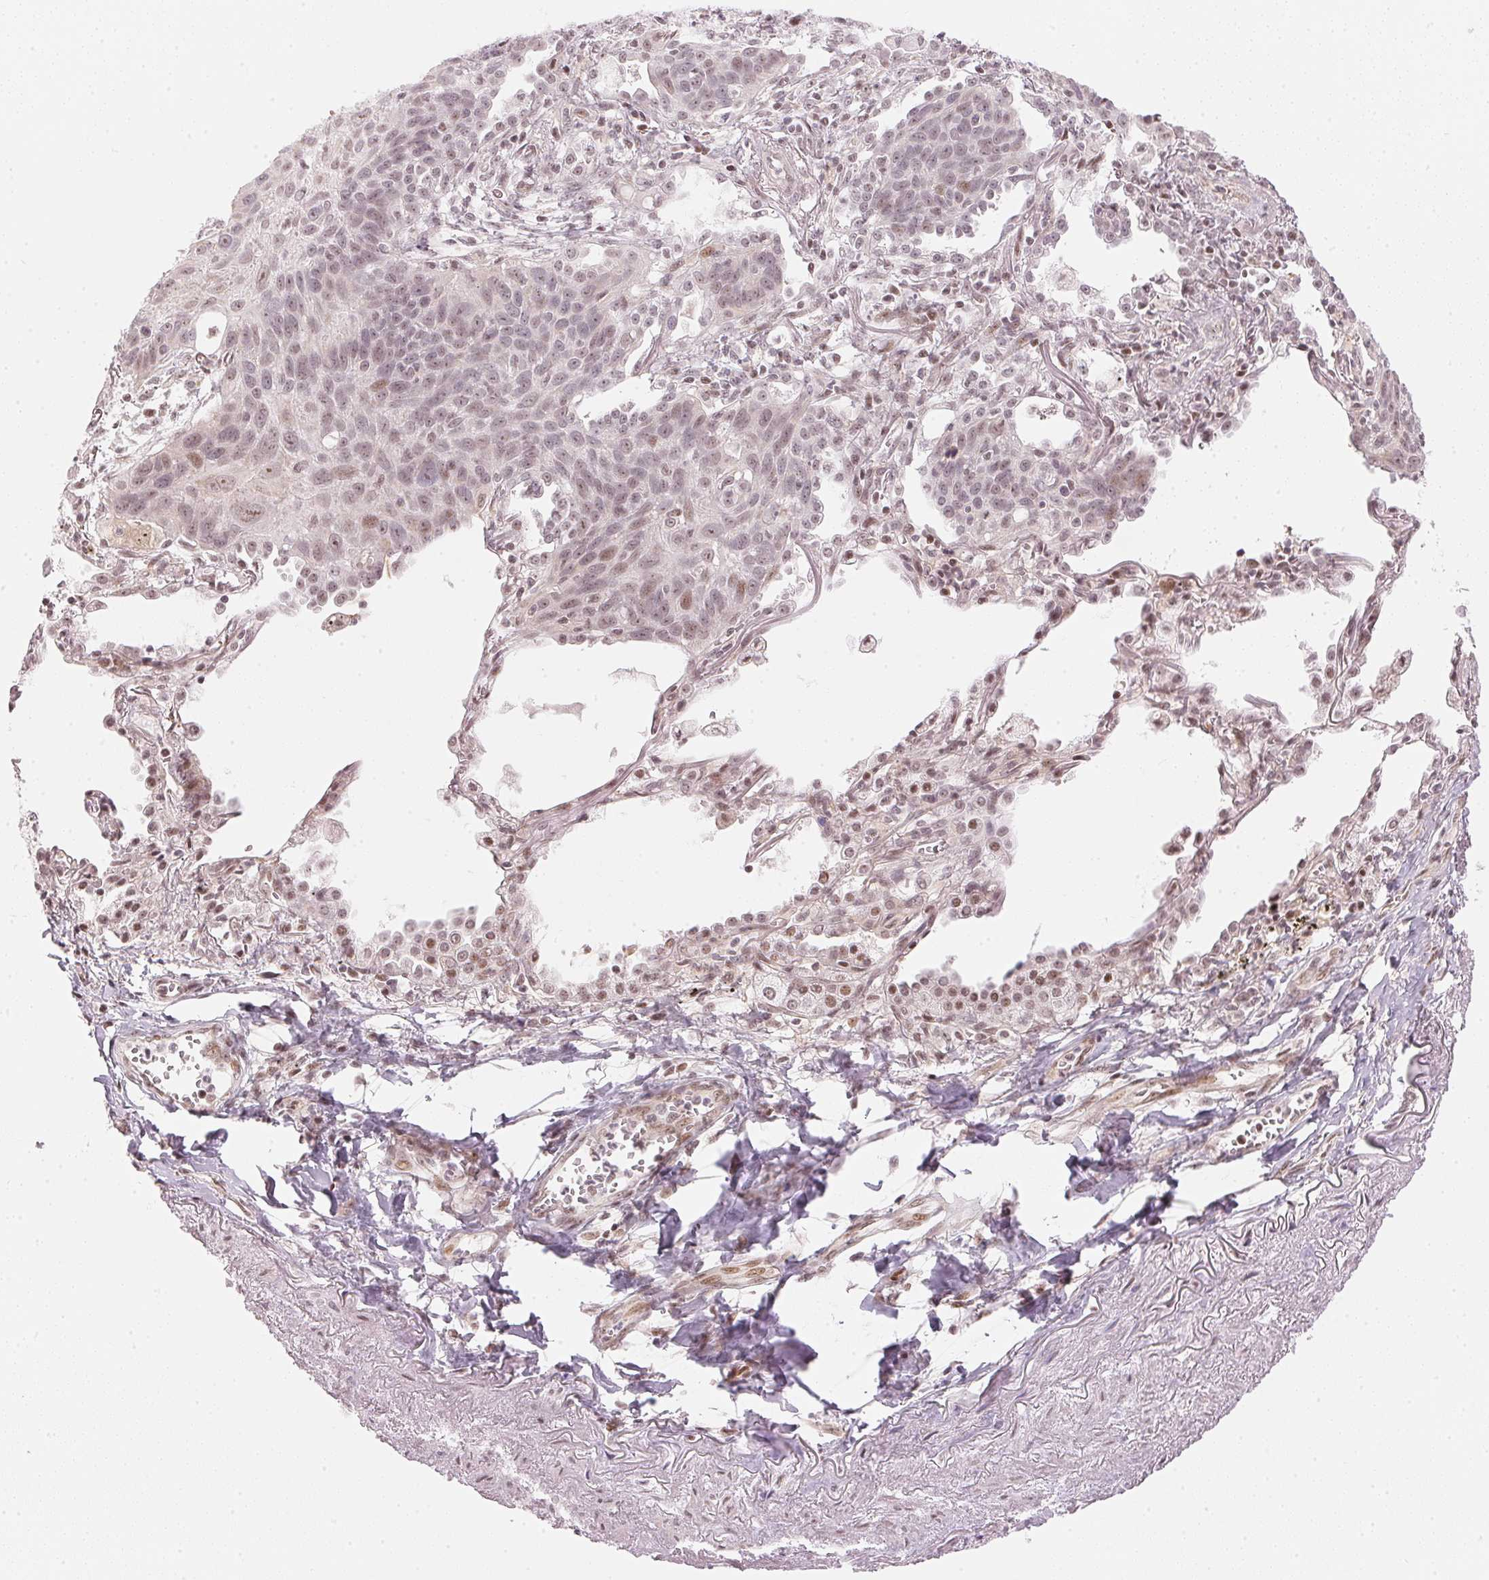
{"staining": {"intensity": "weak", "quantity": ">75%", "location": "nuclear"}, "tissue": "lung cancer", "cell_type": "Tumor cells", "image_type": "cancer", "snomed": [{"axis": "morphology", "description": "Squamous cell carcinoma, NOS"}, {"axis": "topography", "description": "Lung"}], "caption": "Tumor cells demonstrate low levels of weak nuclear positivity in about >75% of cells in lung squamous cell carcinoma.", "gene": "KAT6A", "patient": {"sex": "male", "age": 71}}